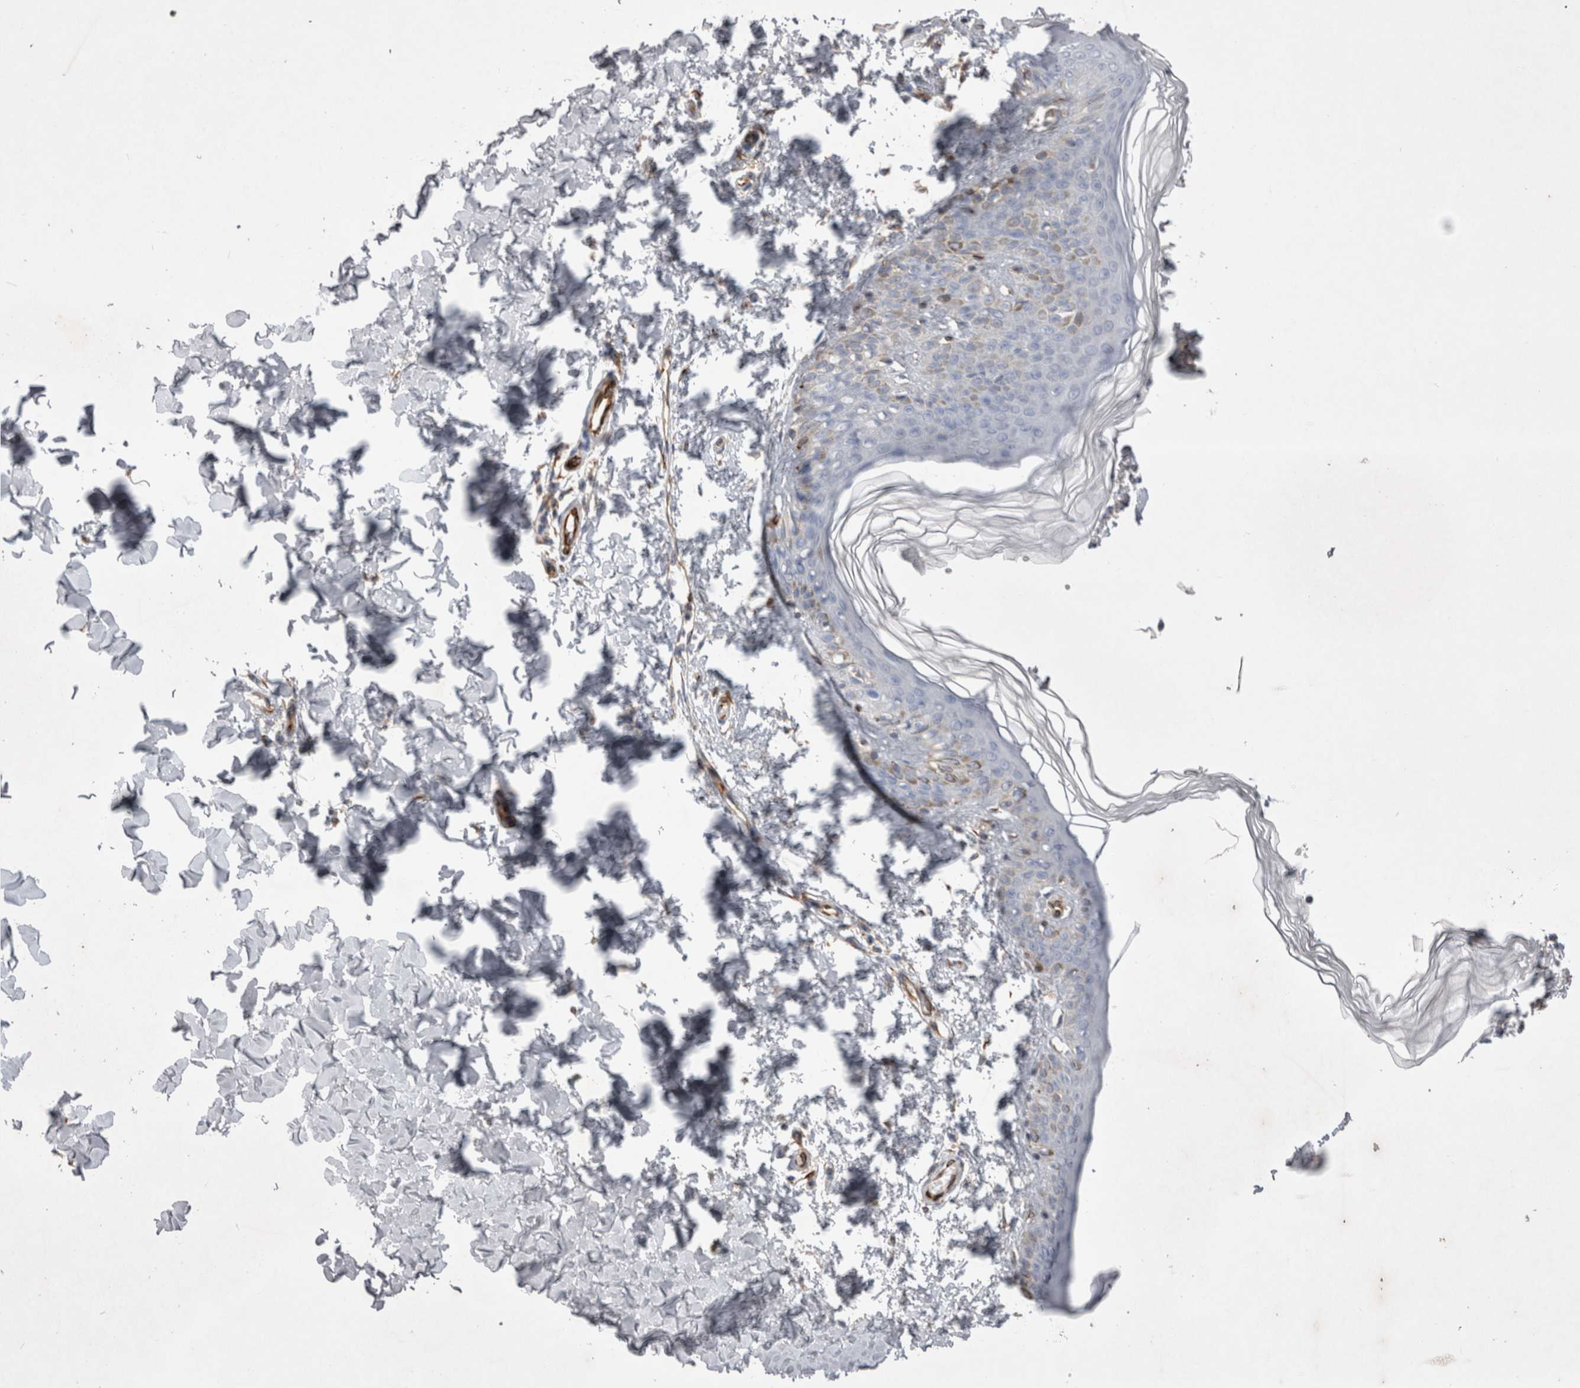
{"staining": {"intensity": "moderate", "quantity": ">75%", "location": "cytoplasmic/membranous"}, "tissue": "skin", "cell_type": "Fibroblasts", "image_type": "normal", "snomed": [{"axis": "morphology", "description": "Normal tissue, NOS"}, {"axis": "morphology", "description": "Neoplasm, benign, NOS"}, {"axis": "topography", "description": "Skin"}, {"axis": "topography", "description": "Soft tissue"}], "caption": "Skin was stained to show a protein in brown. There is medium levels of moderate cytoplasmic/membranous expression in approximately >75% of fibroblasts. Immunohistochemistry (ihc) stains the protein in brown and the nuclei are stained blue.", "gene": "STRADB", "patient": {"sex": "male", "age": 26}}